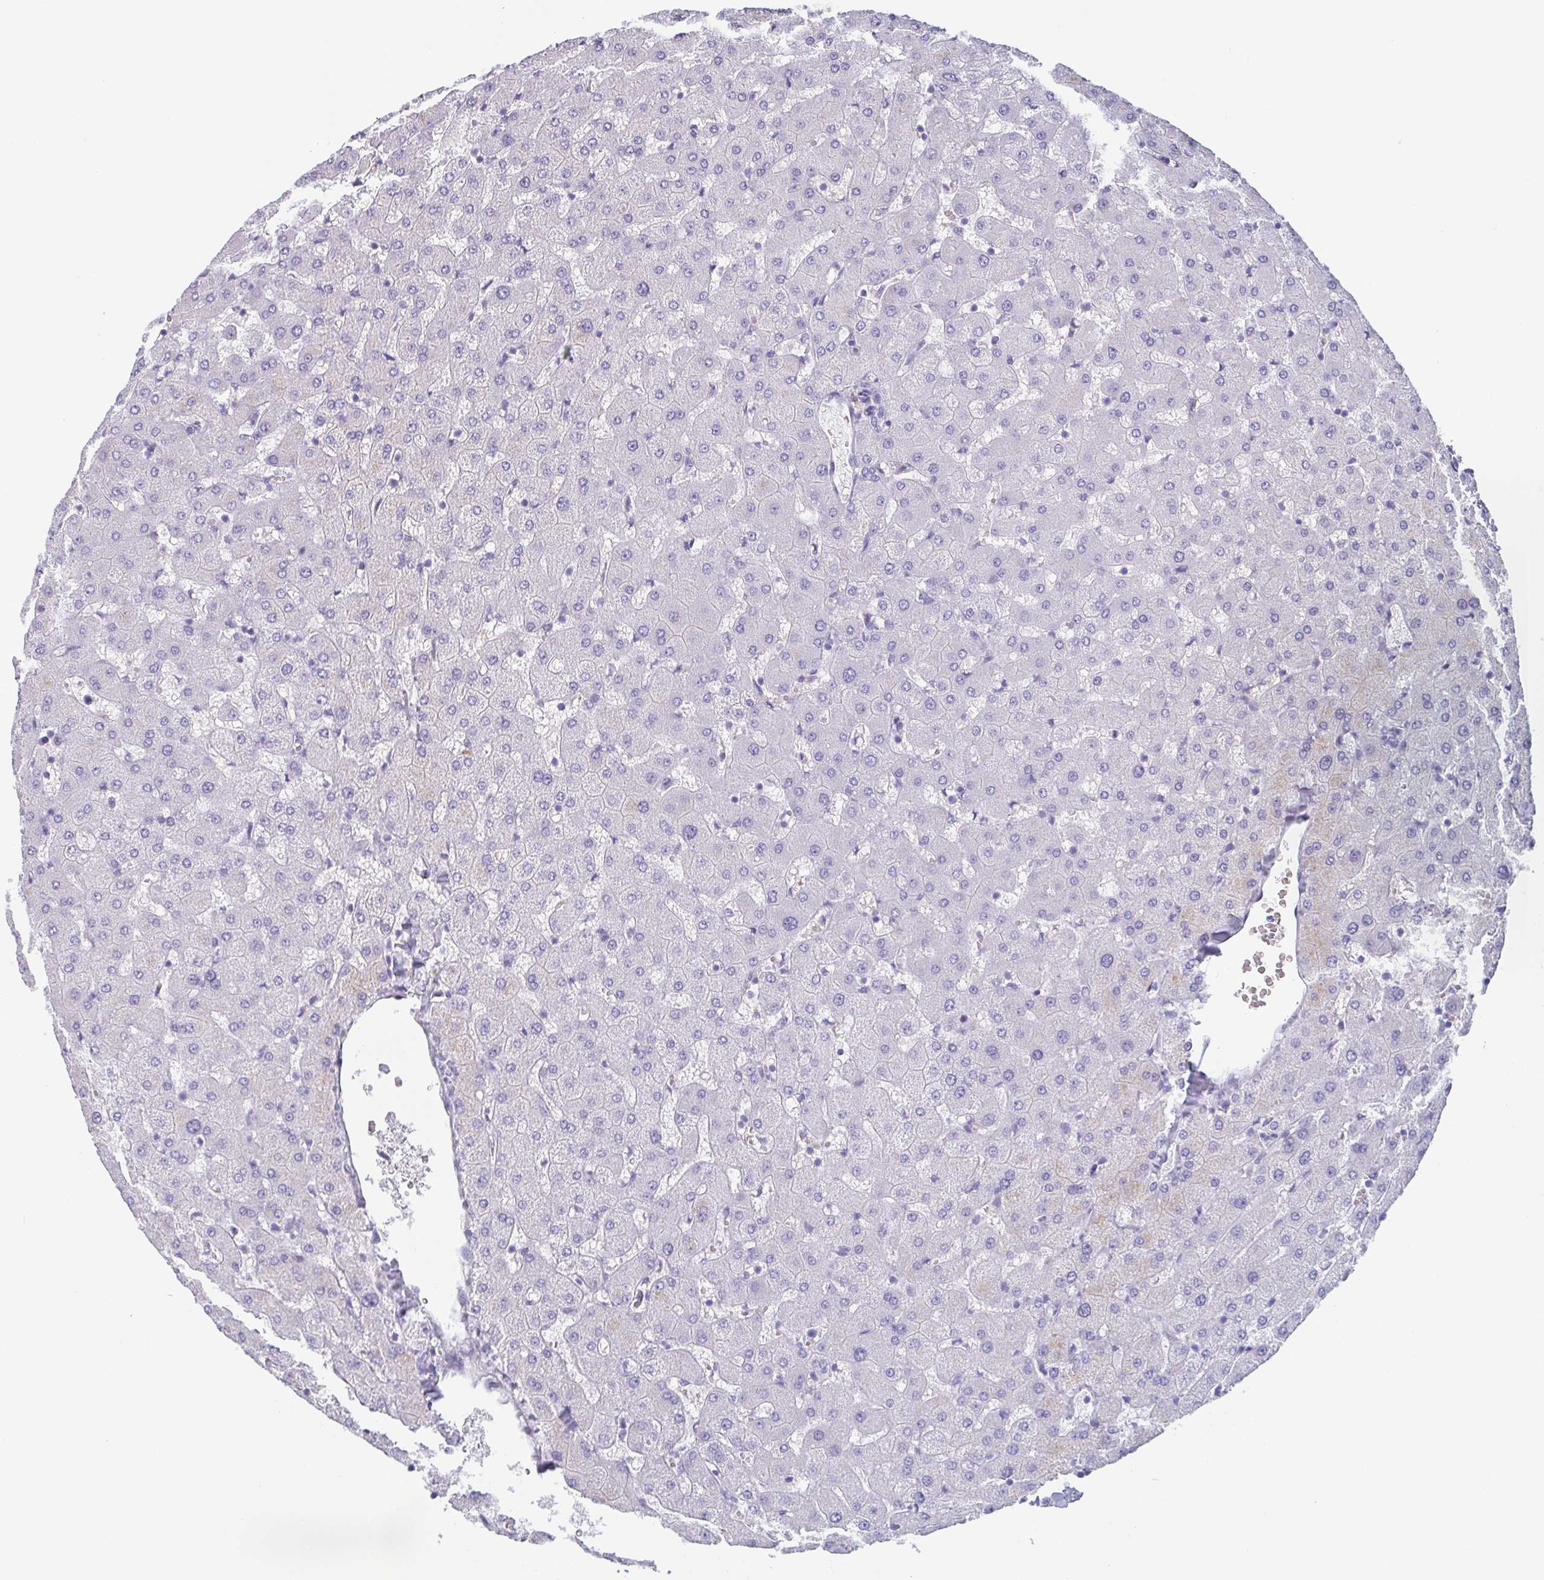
{"staining": {"intensity": "negative", "quantity": "none", "location": "none"}, "tissue": "liver", "cell_type": "Cholangiocytes", "image_type": "normal", "snomed": [{"axis": "morphology", "description": "Normal tissue, NOS"}, {"axis": "topography", "description": "Liver"}], "caption": "High magnification brightfield microscopy of unremarkable liver stained with DAB (3,3'-diaminobenzidine) (brown) and counterstained with hematoxylin (blue): cholangiocytes show no significant expression.", "gene": "TAGLN3", "patient": {"sex": "female", "age": 63}}